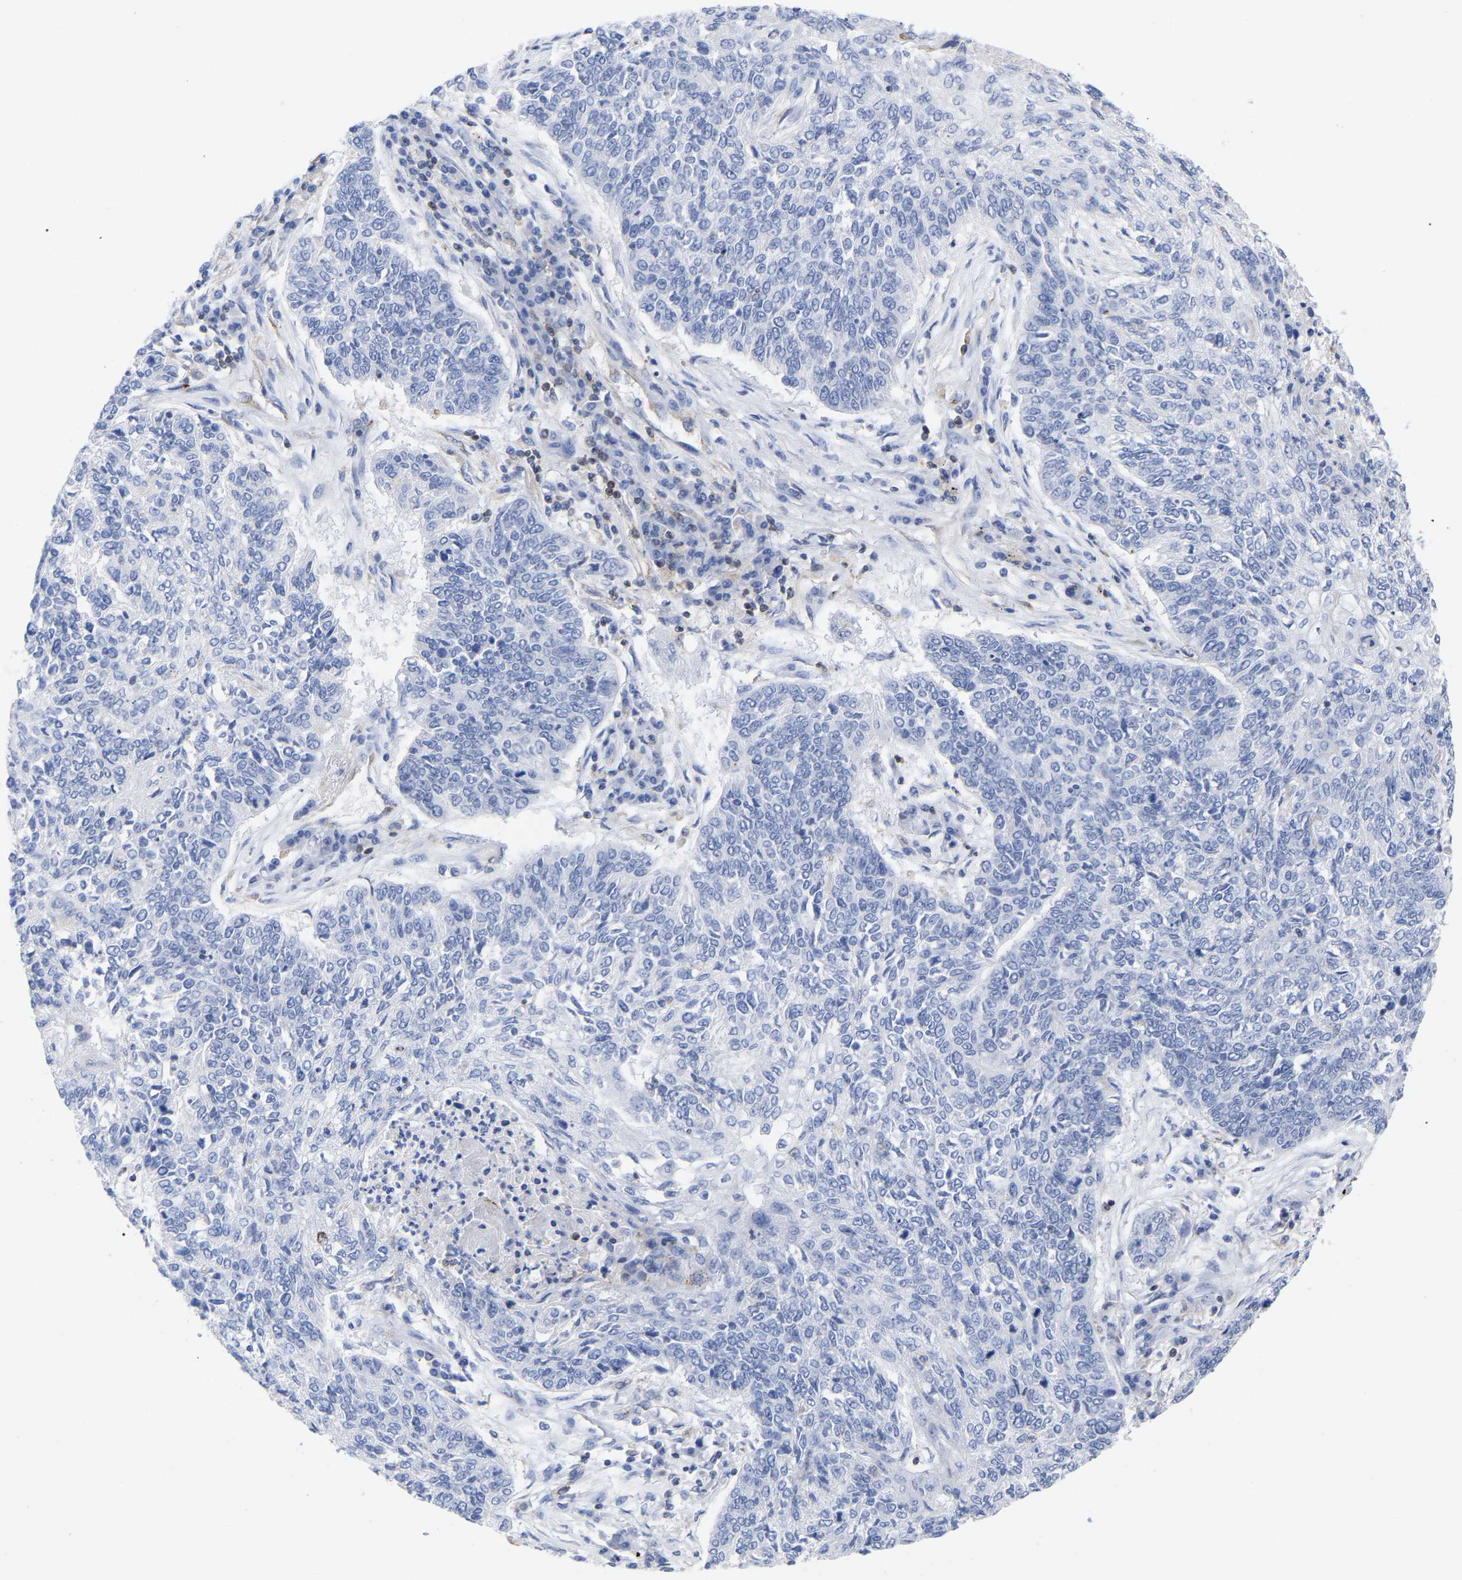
{"staining": {"intensity": "negative", "quantity": "none", "location": "none"}, "tissue": "lung cancer", "cell_type": "Tumor cells", "image_type": "cancer", "snomed": [{"axis": "morphology", "description": "Normal tissue, NOS"}, {"axis": "morphology", "description": "Squamous cell carcinoma, NOS"}, {"axis": "topography", "description": "Cartilage tissue"}, {"axis": "topography", "description": "Bronchus"}, {"axis": "topography", "description": "Lung"}], "caption": "Photomicrograph shows no protein expression in tumor cells of lung cancer (squamous cell carcinoma) tissue.", "gene": "GIMAP4", "patient": {"sex": "female", "age": 49}}